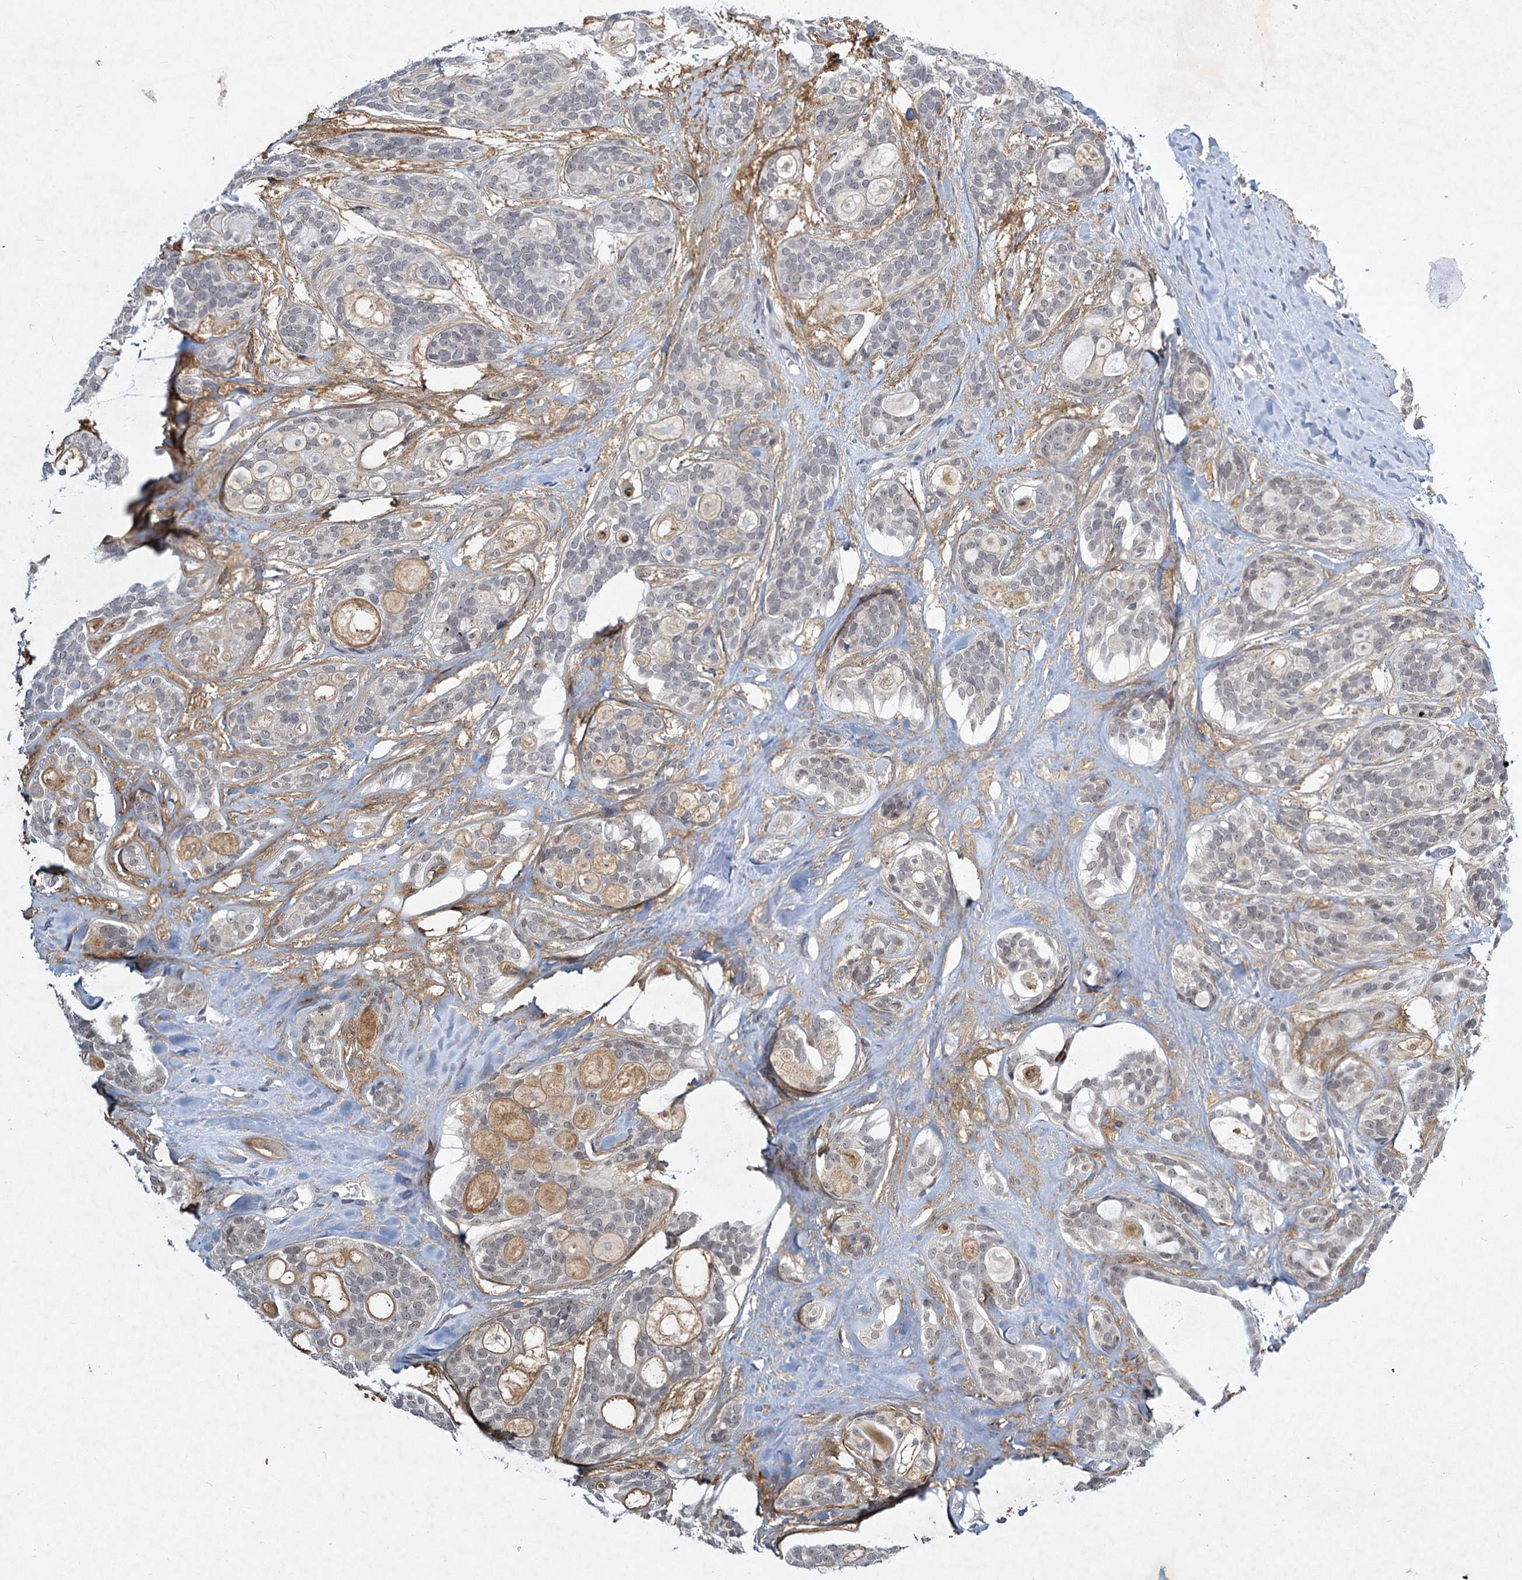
{"staining": {"intensity": "negative", "quantity": "none", "location": "none"}, "tissue": "head and neck cancer", "cell_type": "Tumor cells", "image_type": "cancer", "snomed": [{"axis": "morphology", "description": "Adenocarcinoma, NOS"}, {"axis": "topography", "description": "Head-Neck"}], "caption": "Immunohistochemistry (IHC) histopathology image of human head and neck cancer (adenocarcinoma) stained for a protein (brown), which exhibits no expression in tumor cells. (DAB (3,3'-diaminobenzidine) IHC visualized using brightfield microscopy, high magnification).", "gene": "STAP1", "patient": {"sex": "male", "age": 66}}